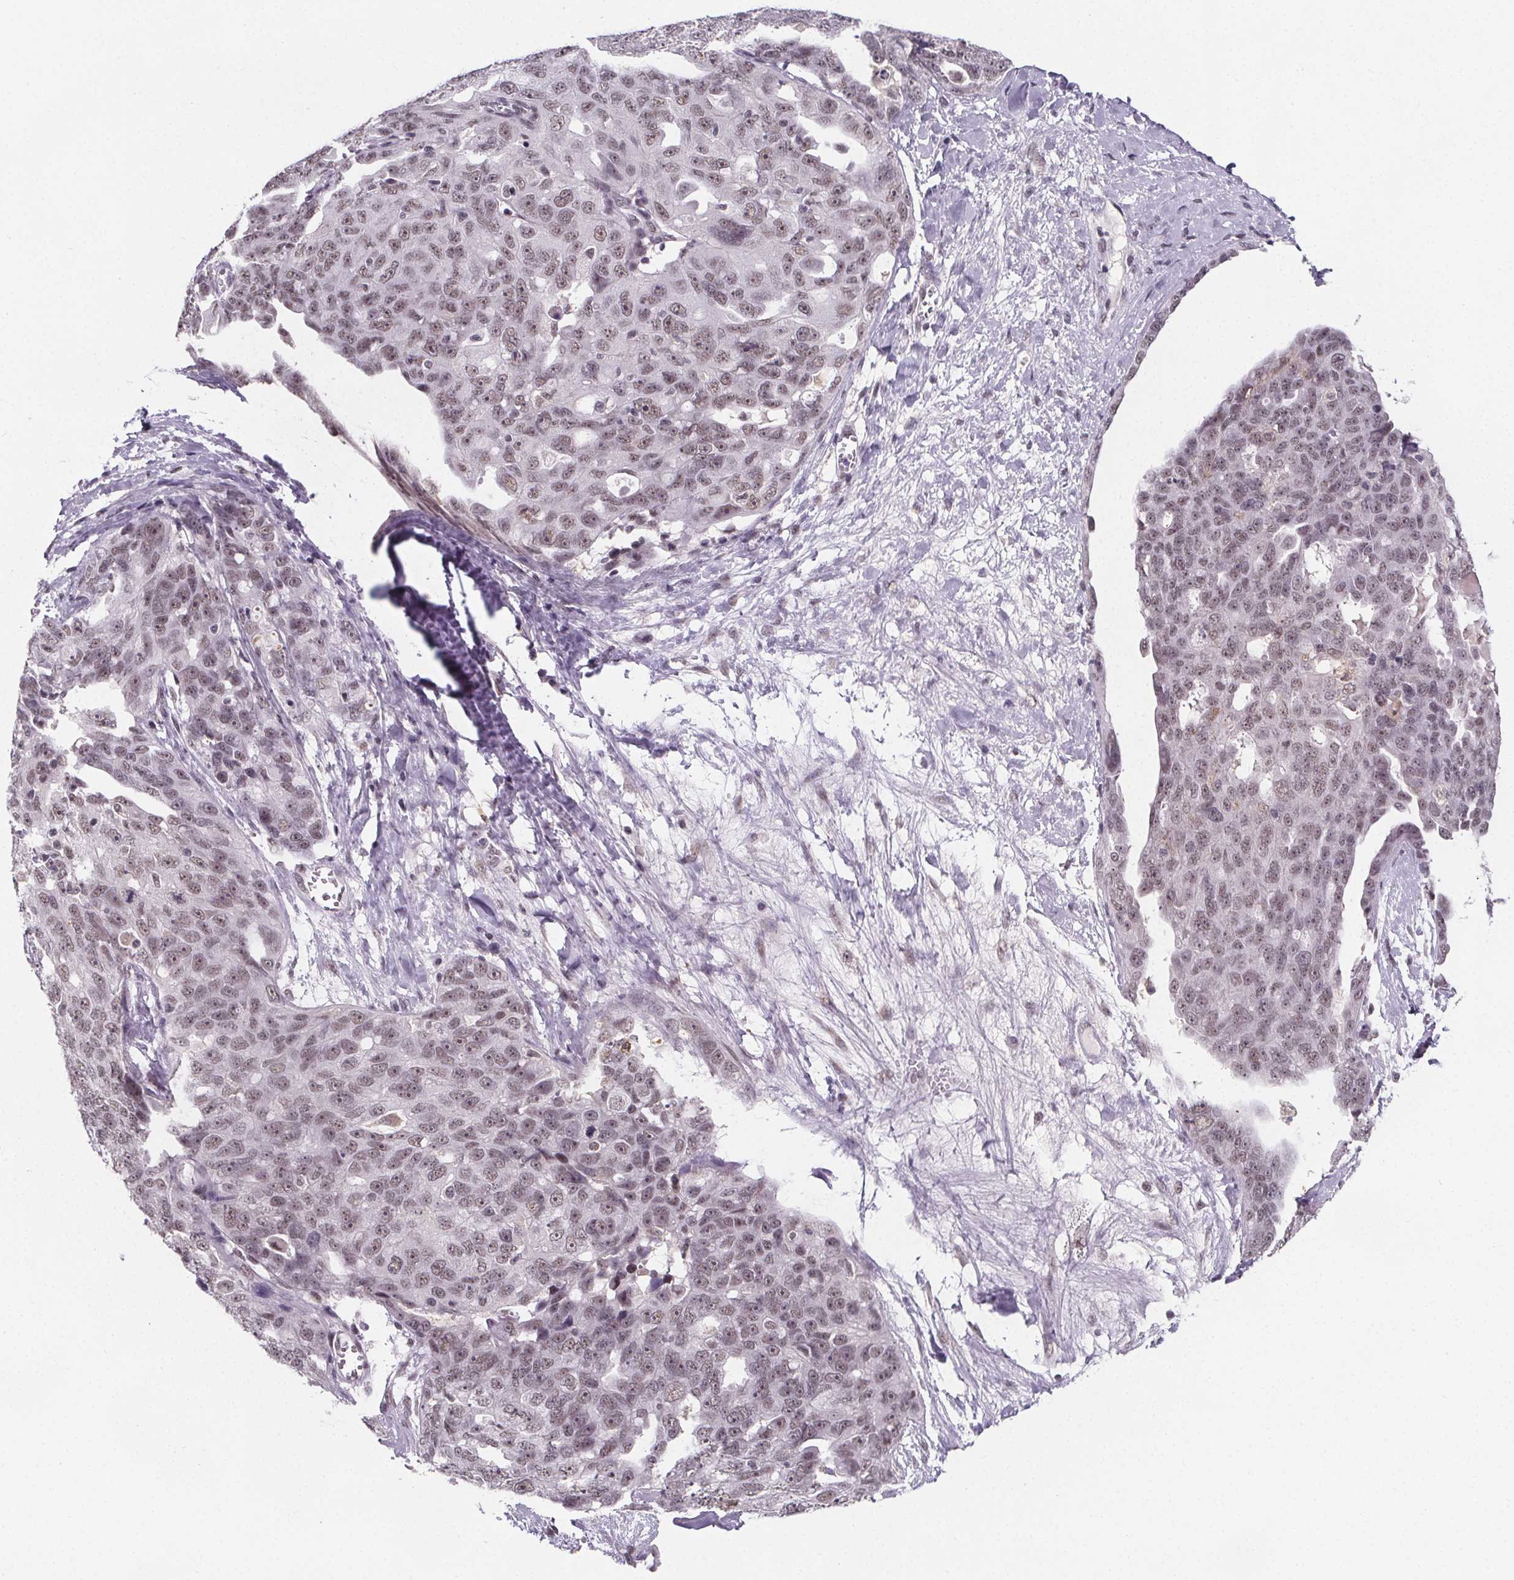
{"staining": {"intensity": "weak", "quantity": ">75%", "location": "nuclear"}, "tissue": "ovarian cancer", "cell_type": "Tumor cells", "image_type": "cancer", "snomed": [{"axis": "morphology", "description": "Carcinoma, endometroid"}, {"axis": "topography", "description": "Ovary"}], "caption": "Weak nuclear positivity for a protein is seen in approximately >75% of tumor cells of ovarian cancer using immunohistochemistry.", "gene": "ZNF572", "patient": {"sex": "female", "age": 70}}